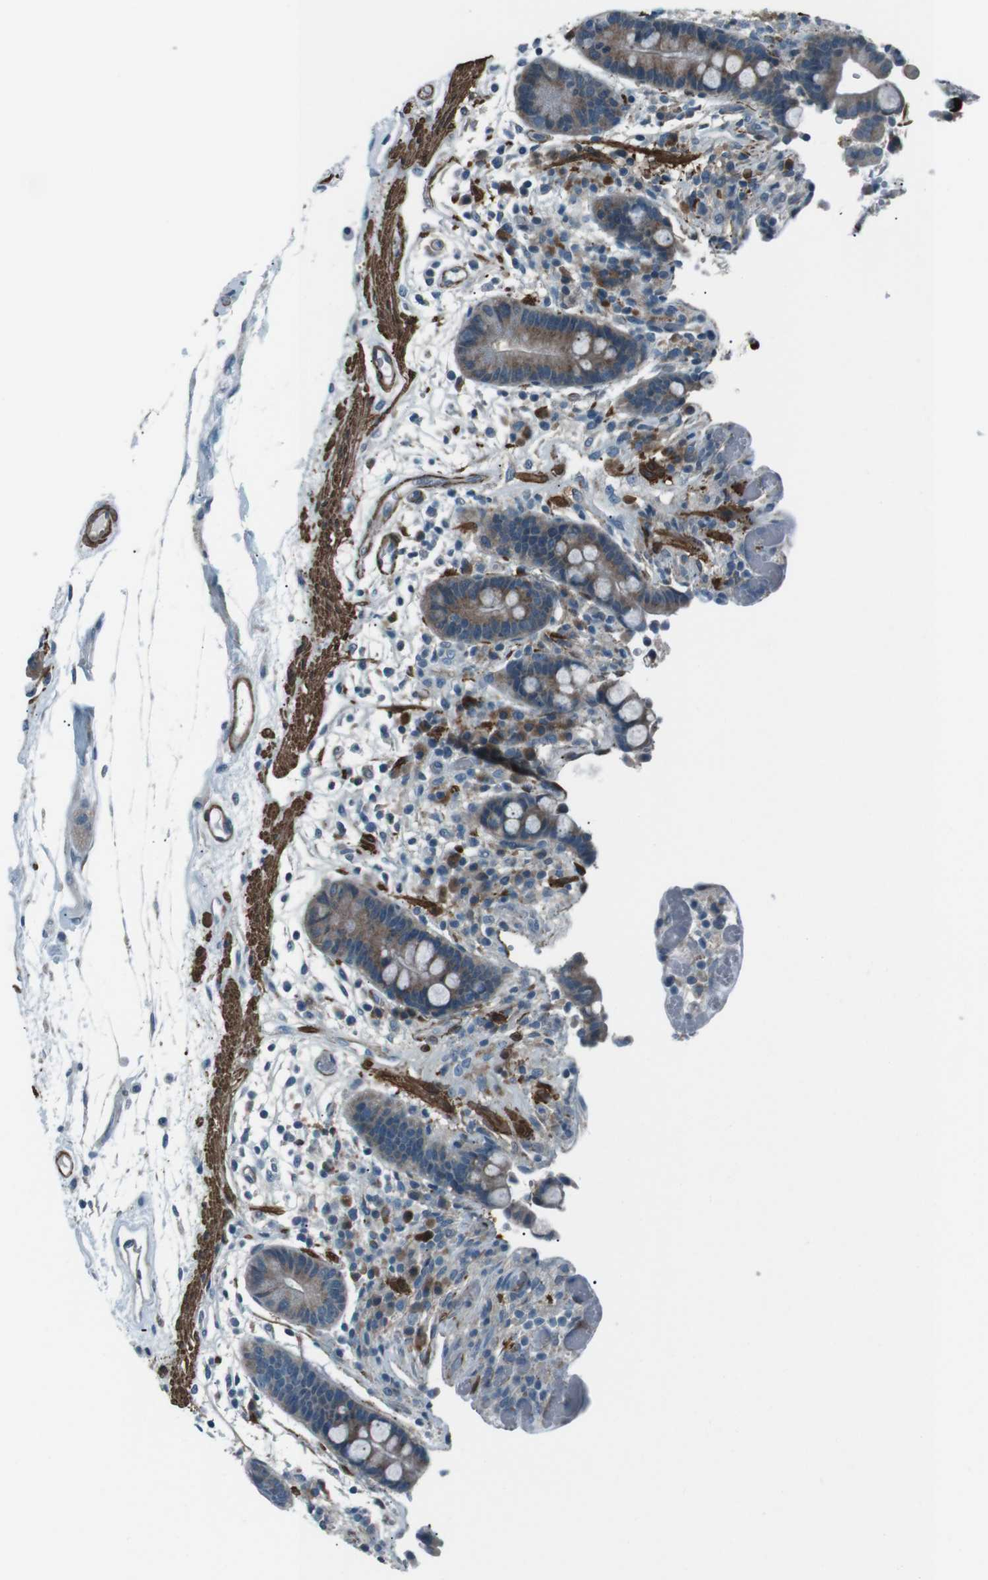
{"staining": {"intensity": "moderate", "quantity": ">75%", "location": "cytoplasmic/membranous"}, "tissue": "colon", "cell_type": "Endothelial cells", "image_type": "normal", "snomed": [{"axis": "morphology", "description": "Normal tissue, NOS"}, {"axis": "topography", "description": "Colon"}], "caption": "Normal colon reveals moderate cytoplasmic/membranous expression in approximately >75% of endothelial cells.", "gene": "PDLIM5", "patient": {"sex": "male", "age": 73}}